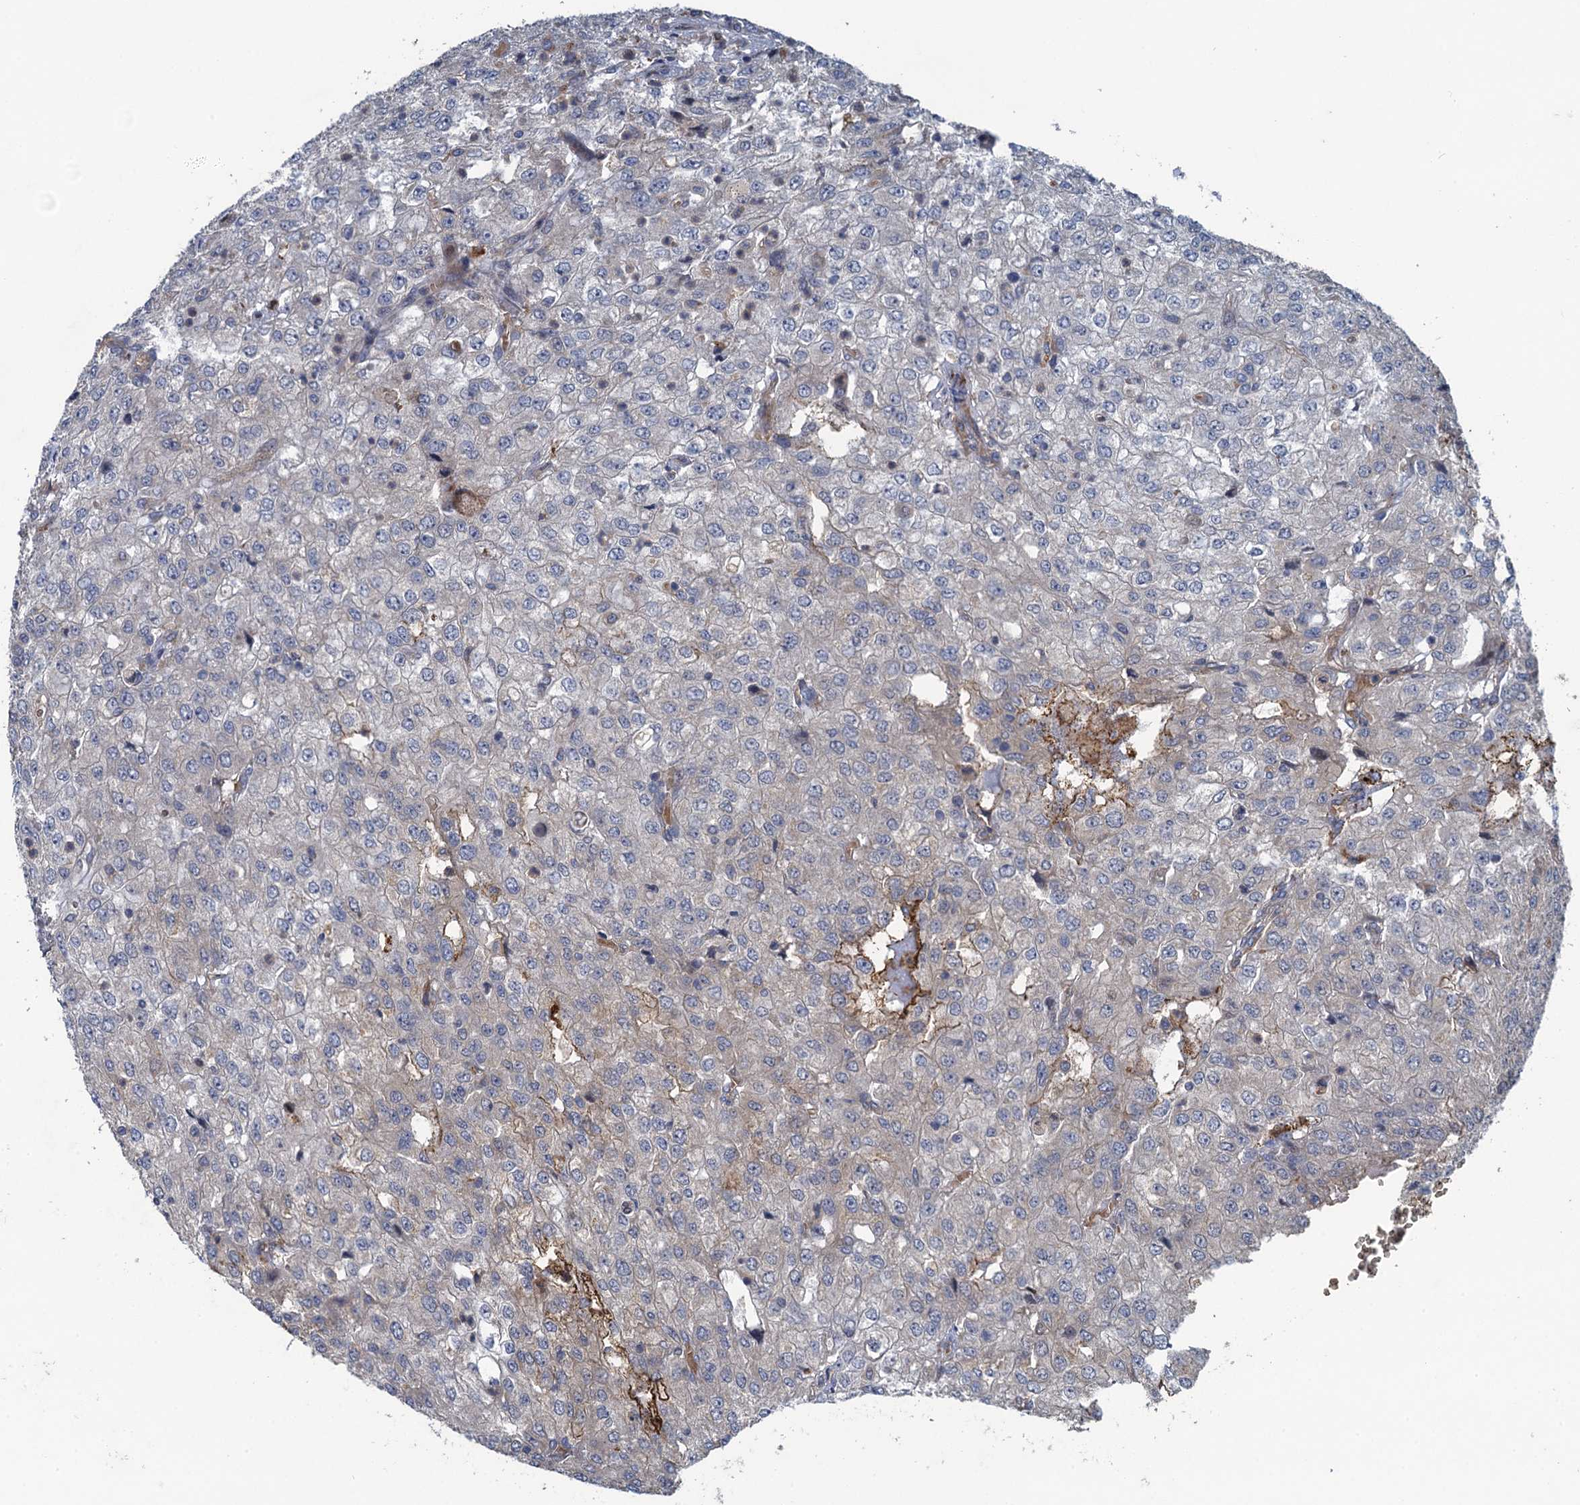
{"staining": {"intensity": "weak", "quantity": "<25%", "location": "cytoplasmic/membranous"}, "tissue": "renal cancer", "cell_type": "Tumor cells", "image_type": "cancer", "snomed": [{"axis": "morphology", "description": "Adenocarcinoma, NOS"}, {"axis": "topography", "description": "Kidney"}], "caption": "Renal cancer (adenocarcinoma) was stained to show a protein in brown. There is no significant expression in tumor cells.", "gene": "KBTBD8", "patient": {"sex": "female", "age": 54}}